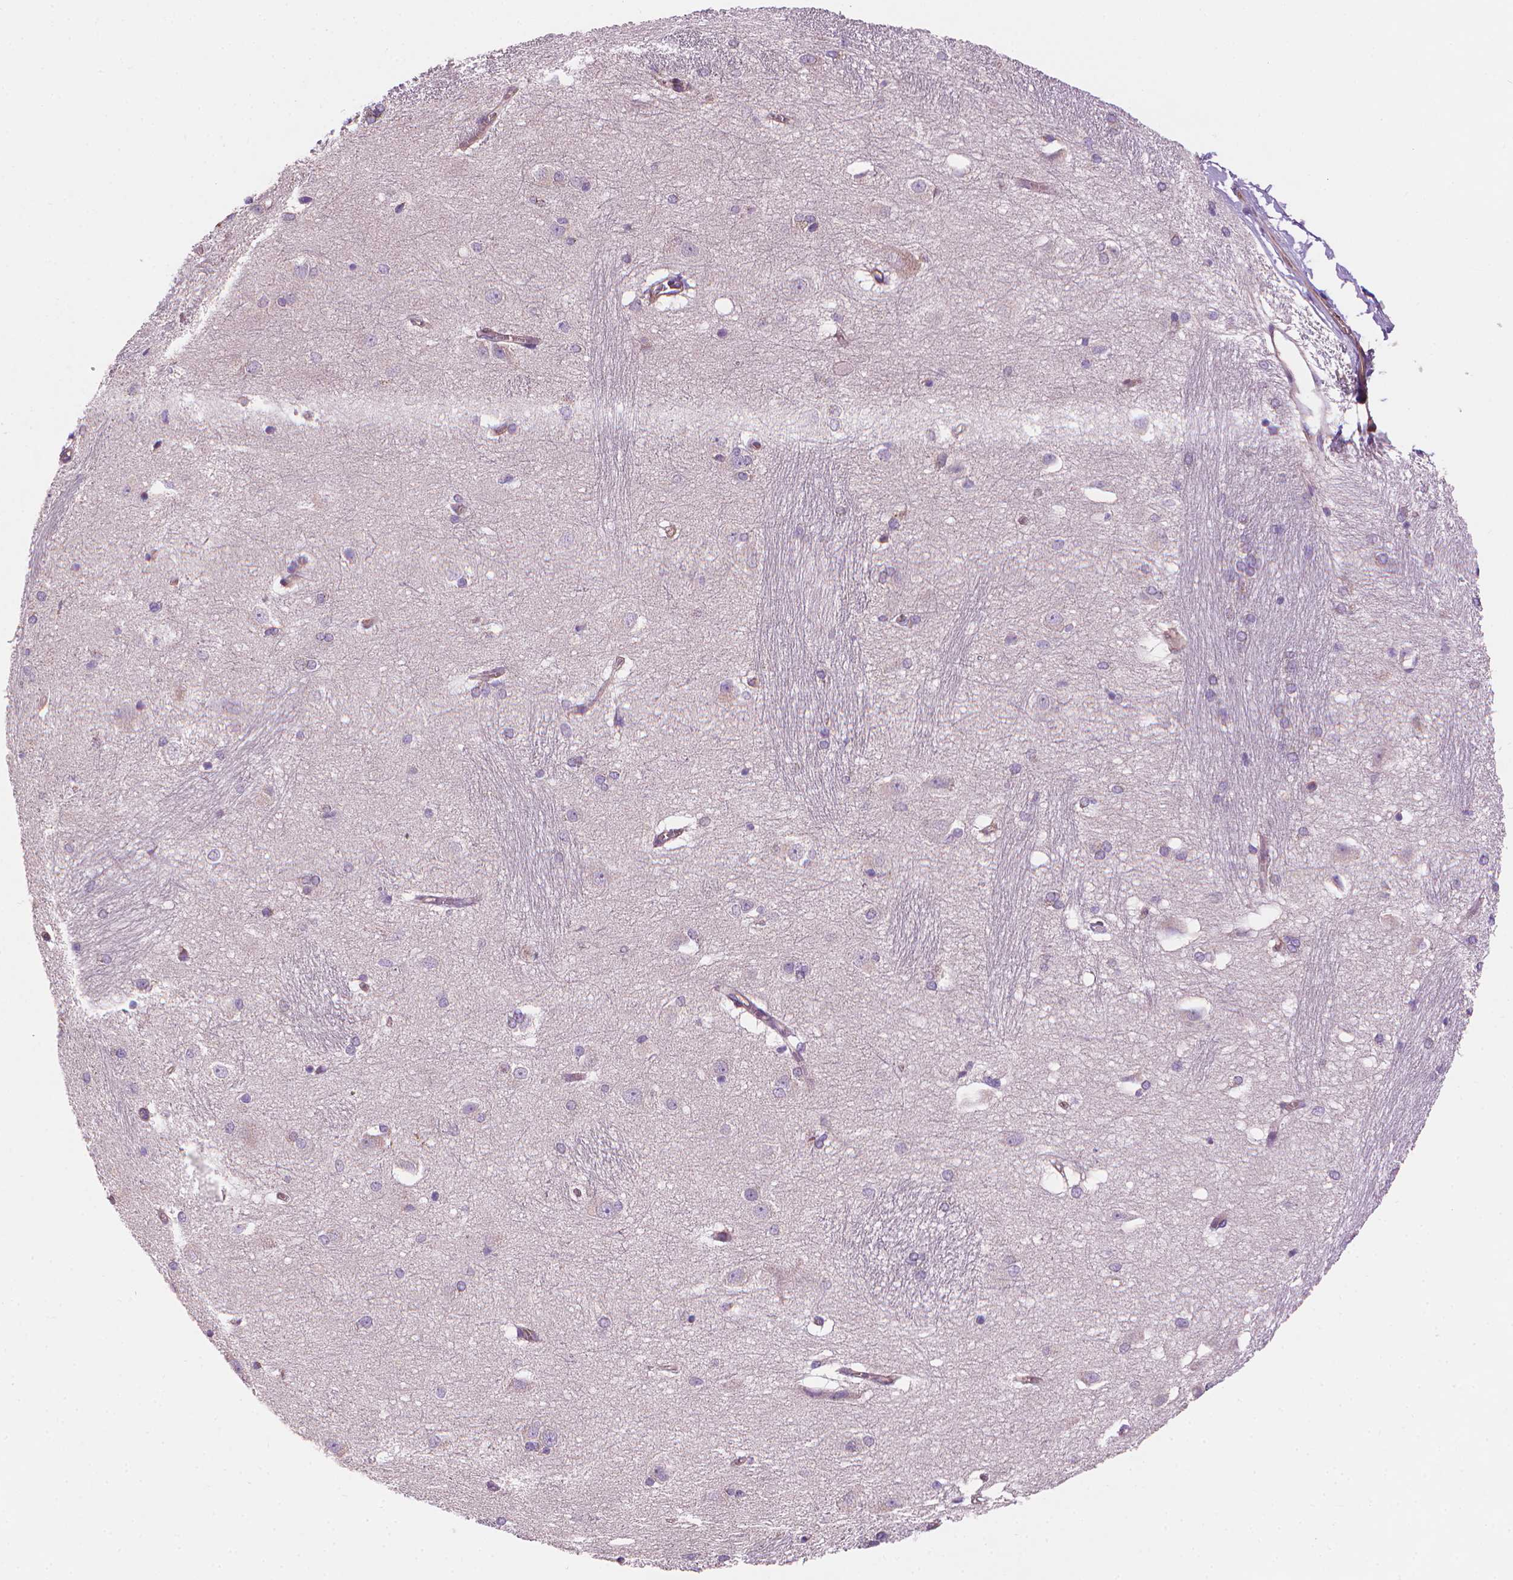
{"staining": {"intensity": "negative", "quantity": "none", "location": "none"}, "tissue": "hippocampus", "cell_type": "Glial cells", "image_type": "normal", "snomed": [{"axis": "morphology", "description": "Normal tissue, NOS"}, {"axis": "topography", "description": "Cerebral cortex"}, {"axis": "topography", "description": "Hippocampus"}], "caption": "IHC of benign hippocampus shows no expression in glial cells. (Brightfield microscopy of DAB IHC at high magnification).", "gene": "TTC29", "patient": {"sex": "female", "age": 19}}